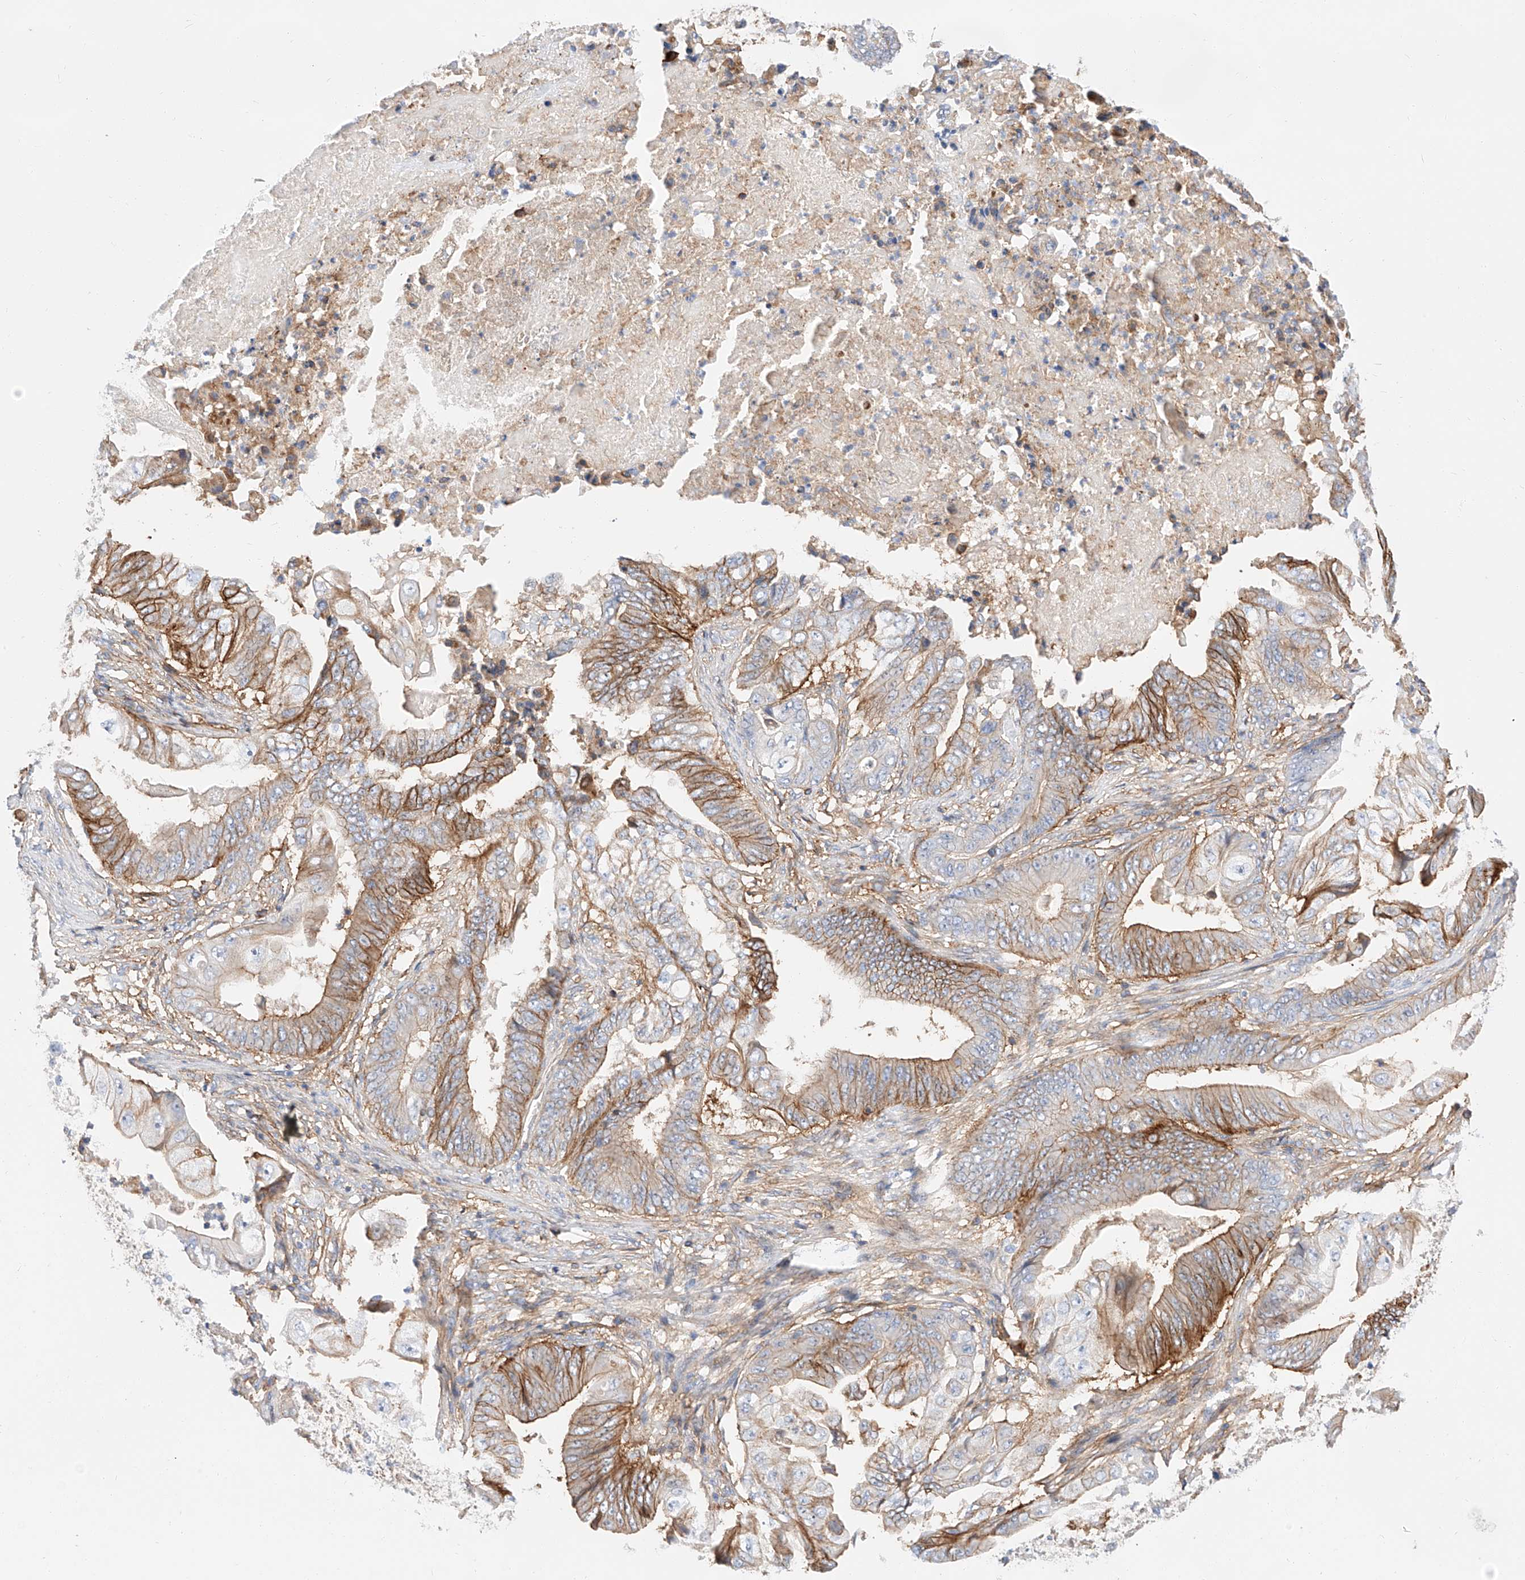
{"staining": {"intensity": "moderate", "quantity": "25%-75%", "location": "cytoplasmic/membranous"}, "tissue": "stomach cancer", "cell_type": "Tumor cells", "image_type": "cancer", "snomed": [{"axis": "morphology", "description": "Adenocarcinoma, NOS"}, {"axis": "topography", "description": "Stomach"}], "caption": "Immunohistochemistry (IHC) photomicrograph of neoplastic tissue: human stomach adenocarcinoma stained using IHC demonstrates medium levels of moderate protein expression localized specifically in the cytoplasmic/membranous of tumor cells, appearing as a cytoplasmic/membranous brown color.", "gene": "HAUS4", "patient": {"sex": "female", "age": 73}}